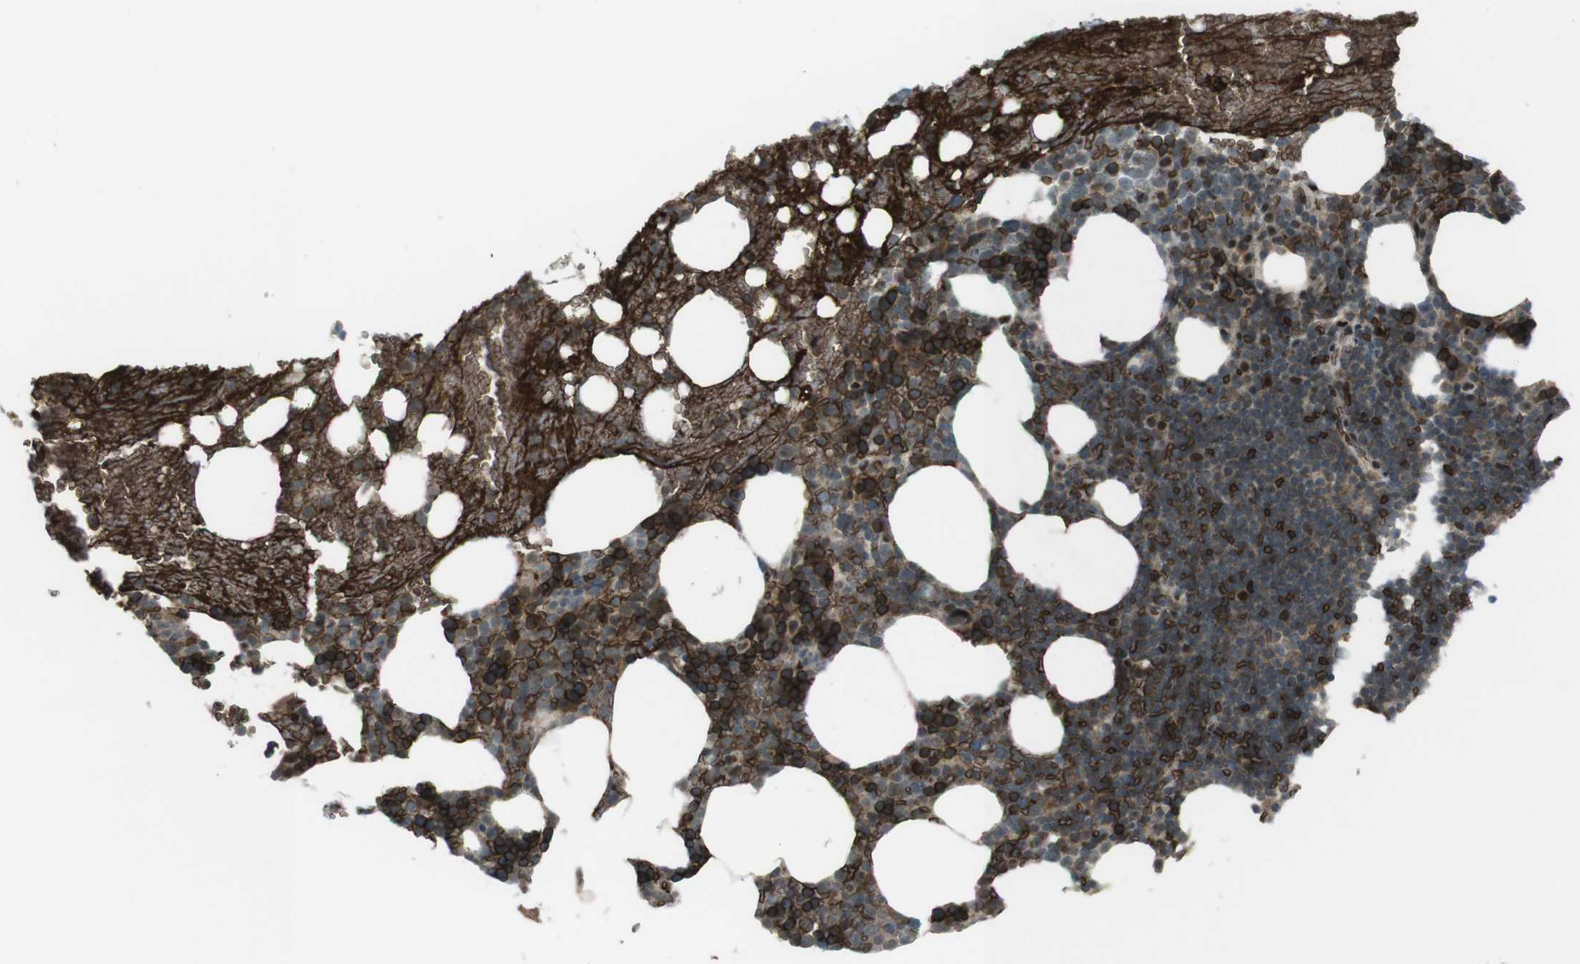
{"staining": {"intensity": "strong", "quantity": ">75%", "location": "cytoplasmic/membranous"}, "tissue": "bone marrow", "cell_type": "Hematopoietic cells", "image_type": "normal", "snomed": [{"axis": "morphology", "description": "Normal tissue, NOS"}, {"axis": "topography", "description": "Bone marrow"}], "caption": "About >75% of hematopoietic cells in unremarkable human bone marrow exhibit strong cytoplasmic/membranous protein expression as visualized by brown immunohistochemical staining.", "gene": "SLITRK5", "patient": {"sex": "female", "age": 66}}